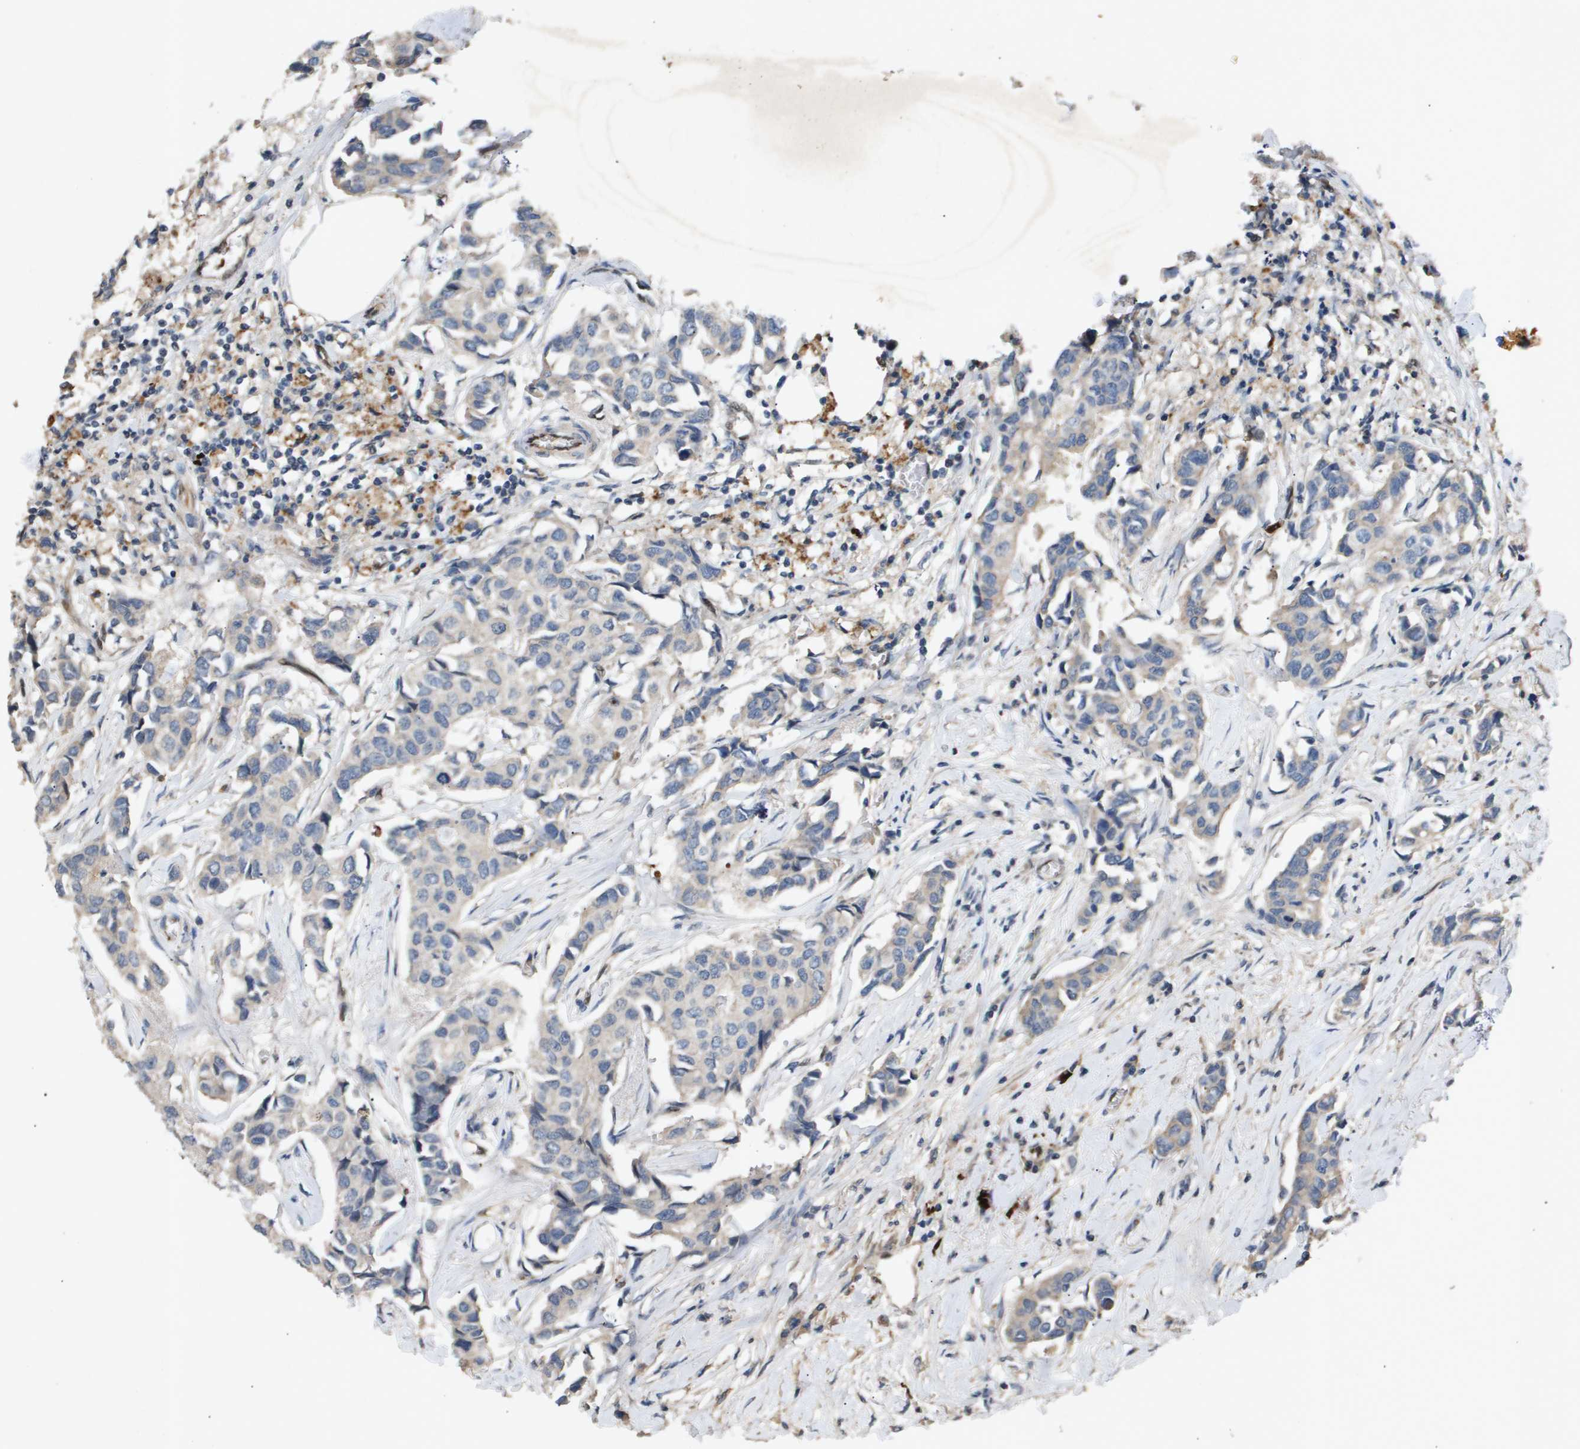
{"staining": {"intensity": "negative", "quantity": "none", "location": "none"}, "tissue": "breast cancer", "cell_type": "Tumor cells", "image_type": "cancer", "snomed": [{"axis": "morphology", "description": "Duct carcinoma"}, {"axis": "topography", "description": "Breast"}], "caption": "DAB (3,3'-diaminobenzidine) immunohistochemical staining of breast intraductal carcinoma exhibits no significant positivity in tumor cells.", "gene": "ERG", "patient": {"sex": "female", "age": 80}}